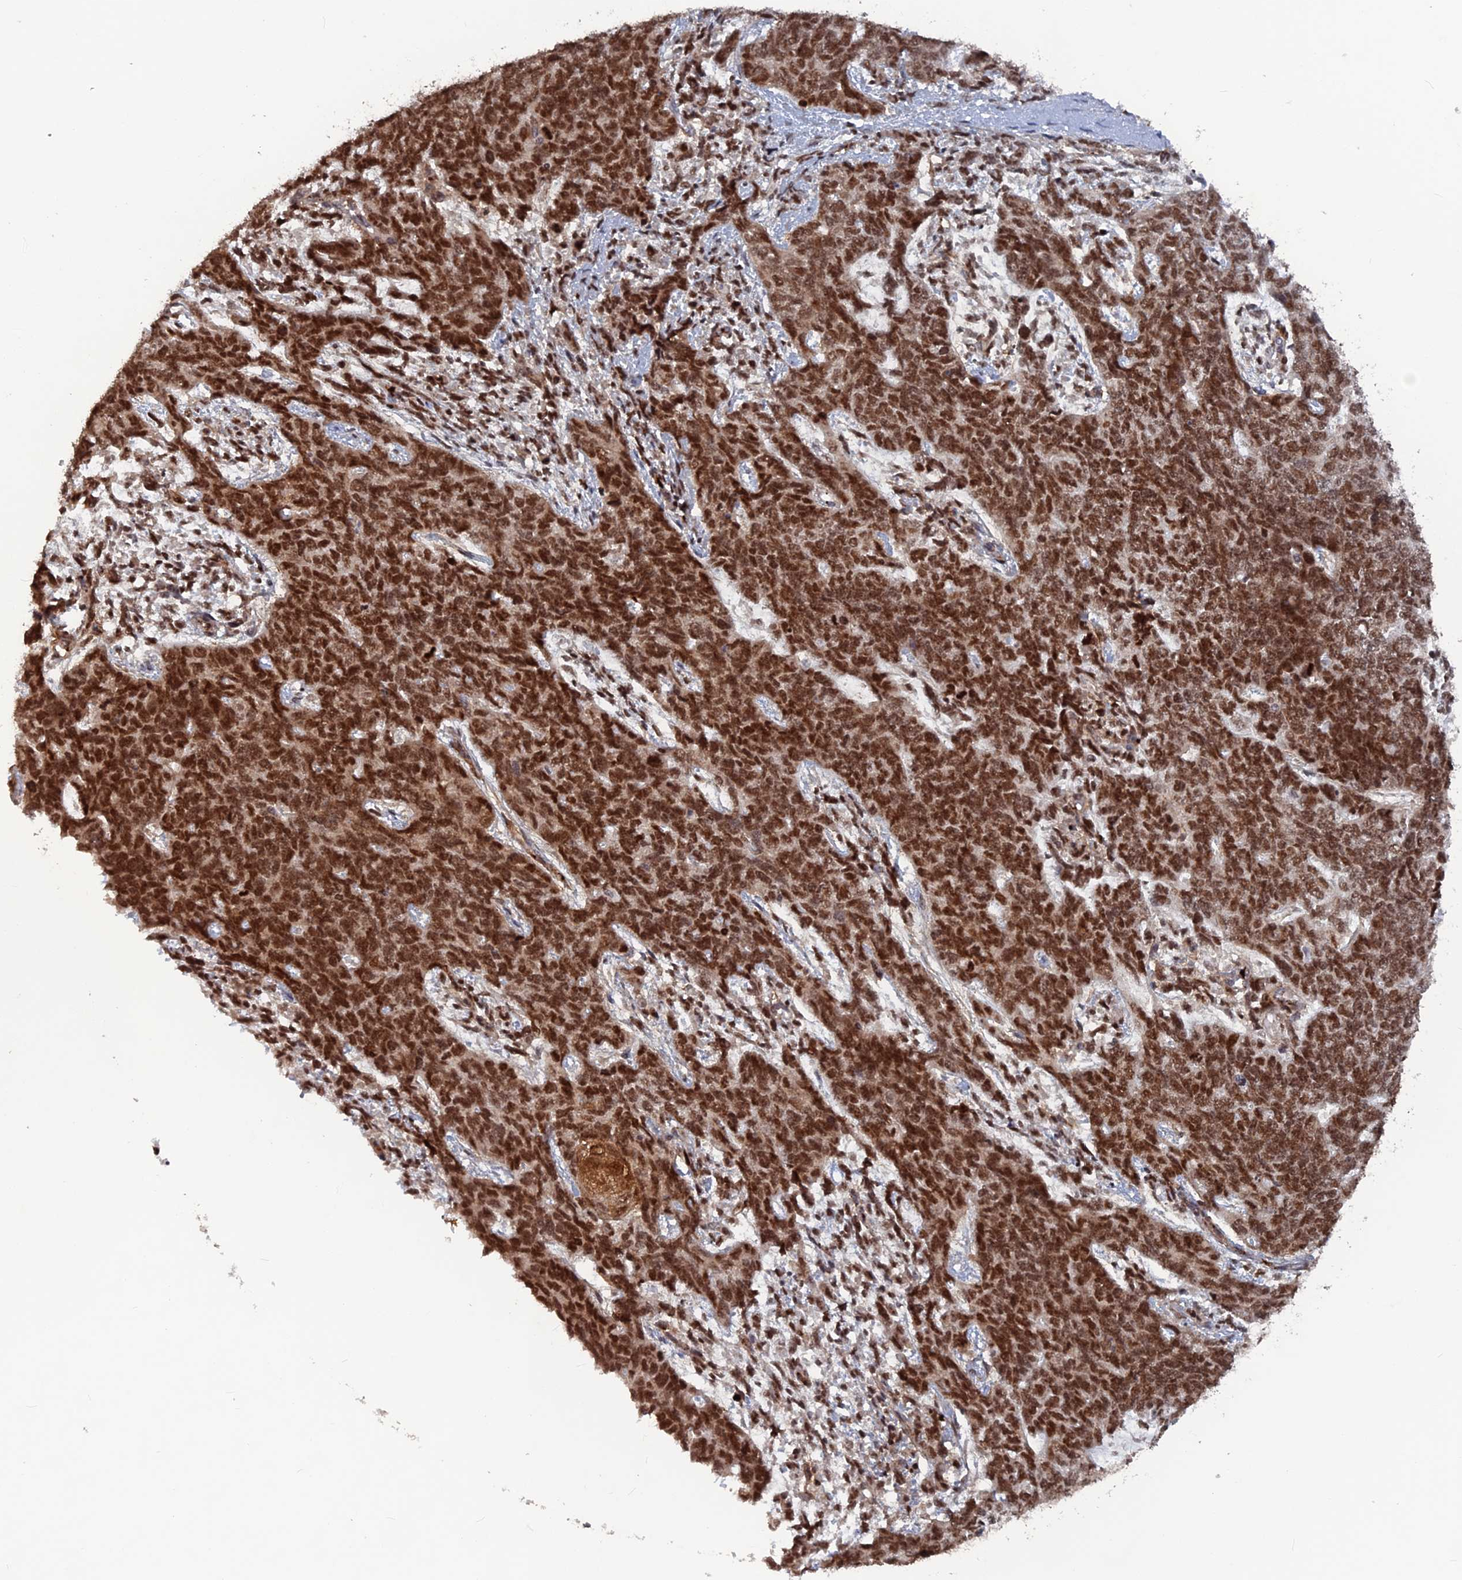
{"staining": {"intensity": "strong", "quantity": ">75%", "location": "nuclear"}, "tissue": "cervical cancer", "cell_type": "Tumor cells", "image_type": "cancer", "snomed": [{"axis": "morphology", "description": "Squamous cell carcinoma, NOS"}, {"axis": "topography", "description": "Cervix"}], "caption": "Cervical squamous cell carcinoma tissue demonstrates strong nuclear positivity in about >75% of tumor cells Using DAB (3,3'-diaminobenzidine) (brown) and hematoxylin (blue) stains, captured at high magnification using brightfield microscopy.", "gene": "SH3D21", "patient": {"sex": "female", "age": 63}}